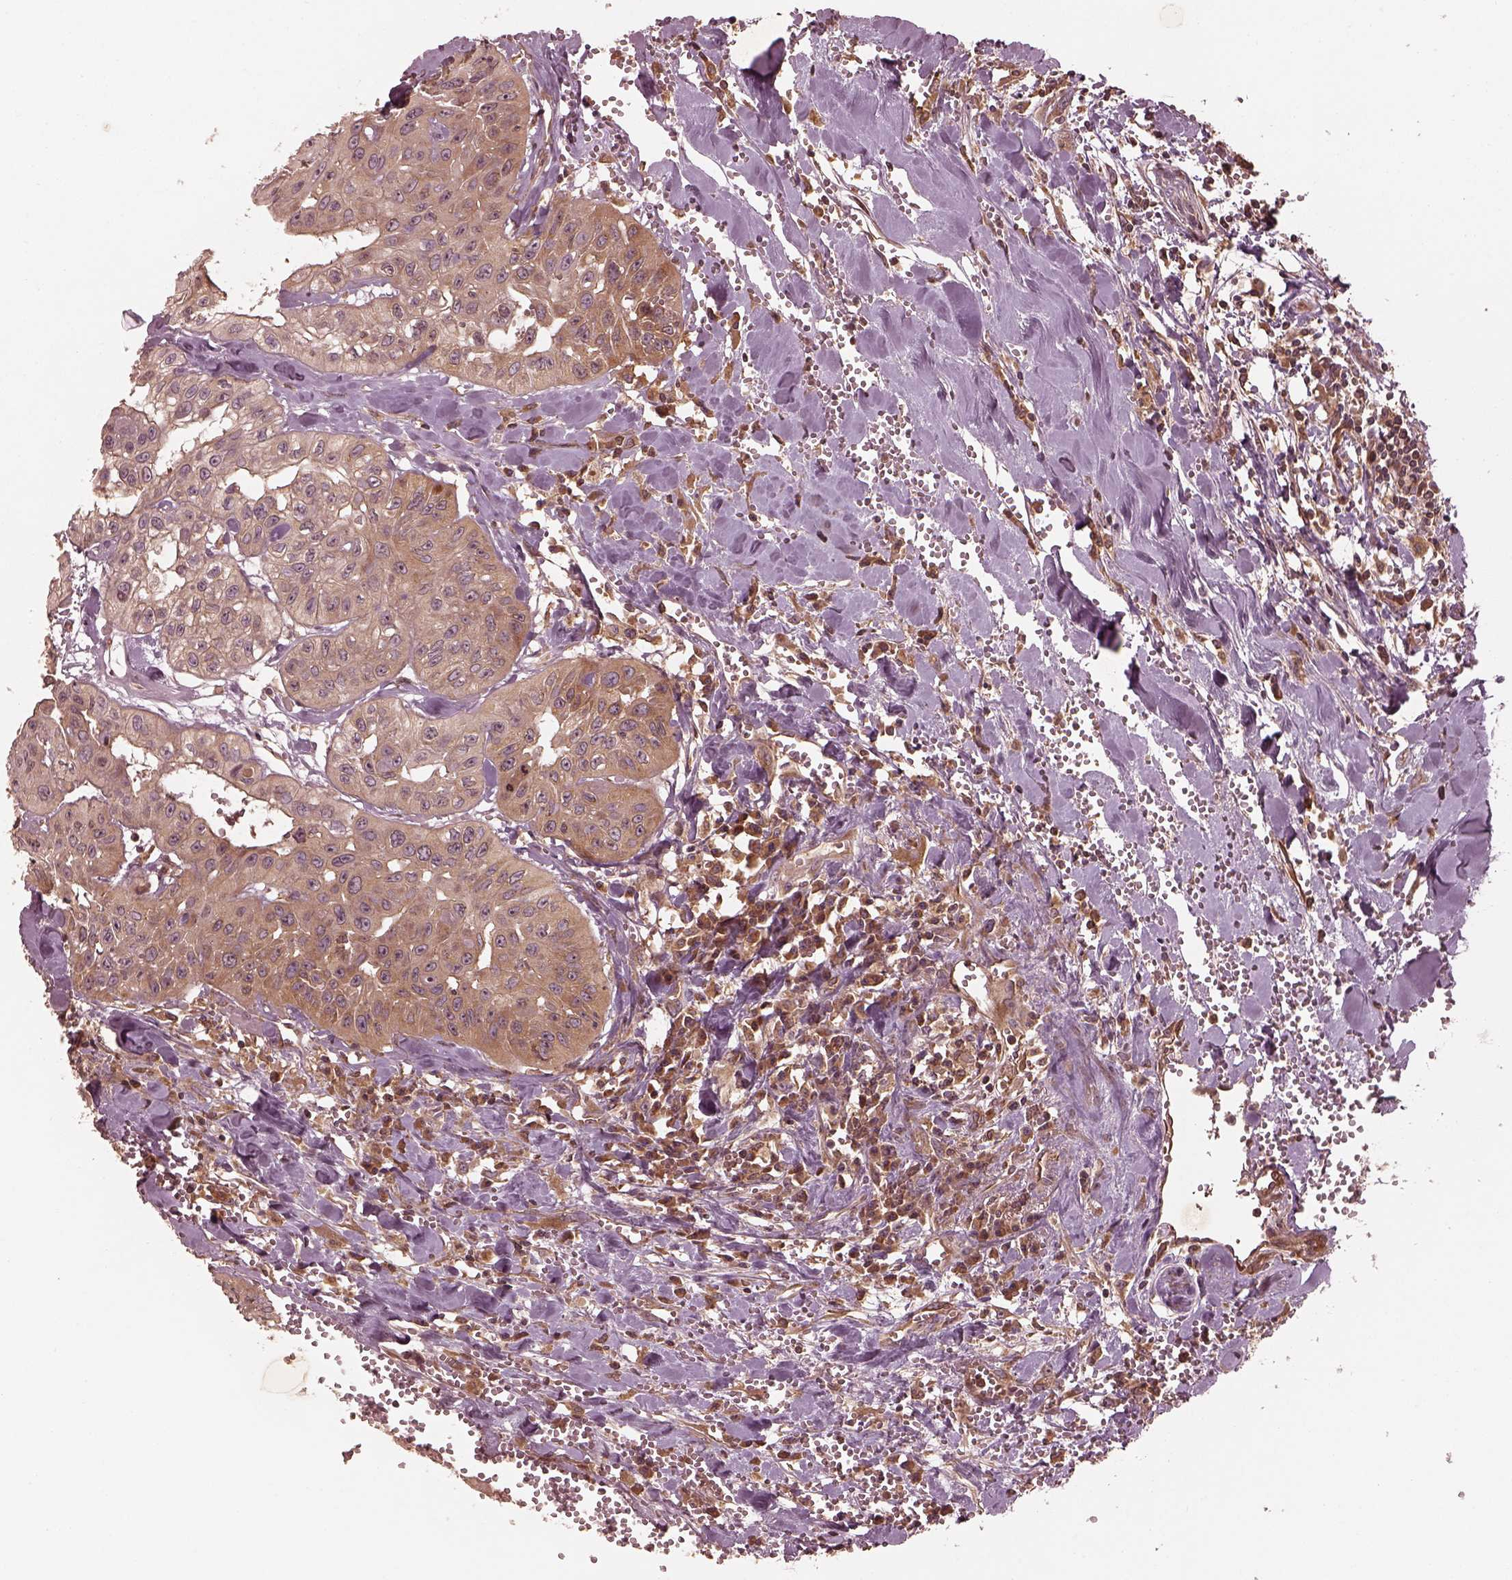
{"staining": {"intensity": "moderate", "quantity": ">75%", "location": "cytoplasmic/membranous"}, "tissue": "head and neck cancer", "cell_type": "Tumor cells", "image_type": "cancer", "snomed": [{"axis": "morphology", "description": "Adenocarcinoma, NOS"}, {"axis": "topography", "description": "Head-Neck"}], "caption": "Head and neck cancer (adenocarcinoma) stained for a protein (brown) shows moderate cytoplasmic/membranous positive positivity in approximately >75% of tumor cells.", "gene": "PIK3R2", "patient": {"sex": "male", "age": 73}}